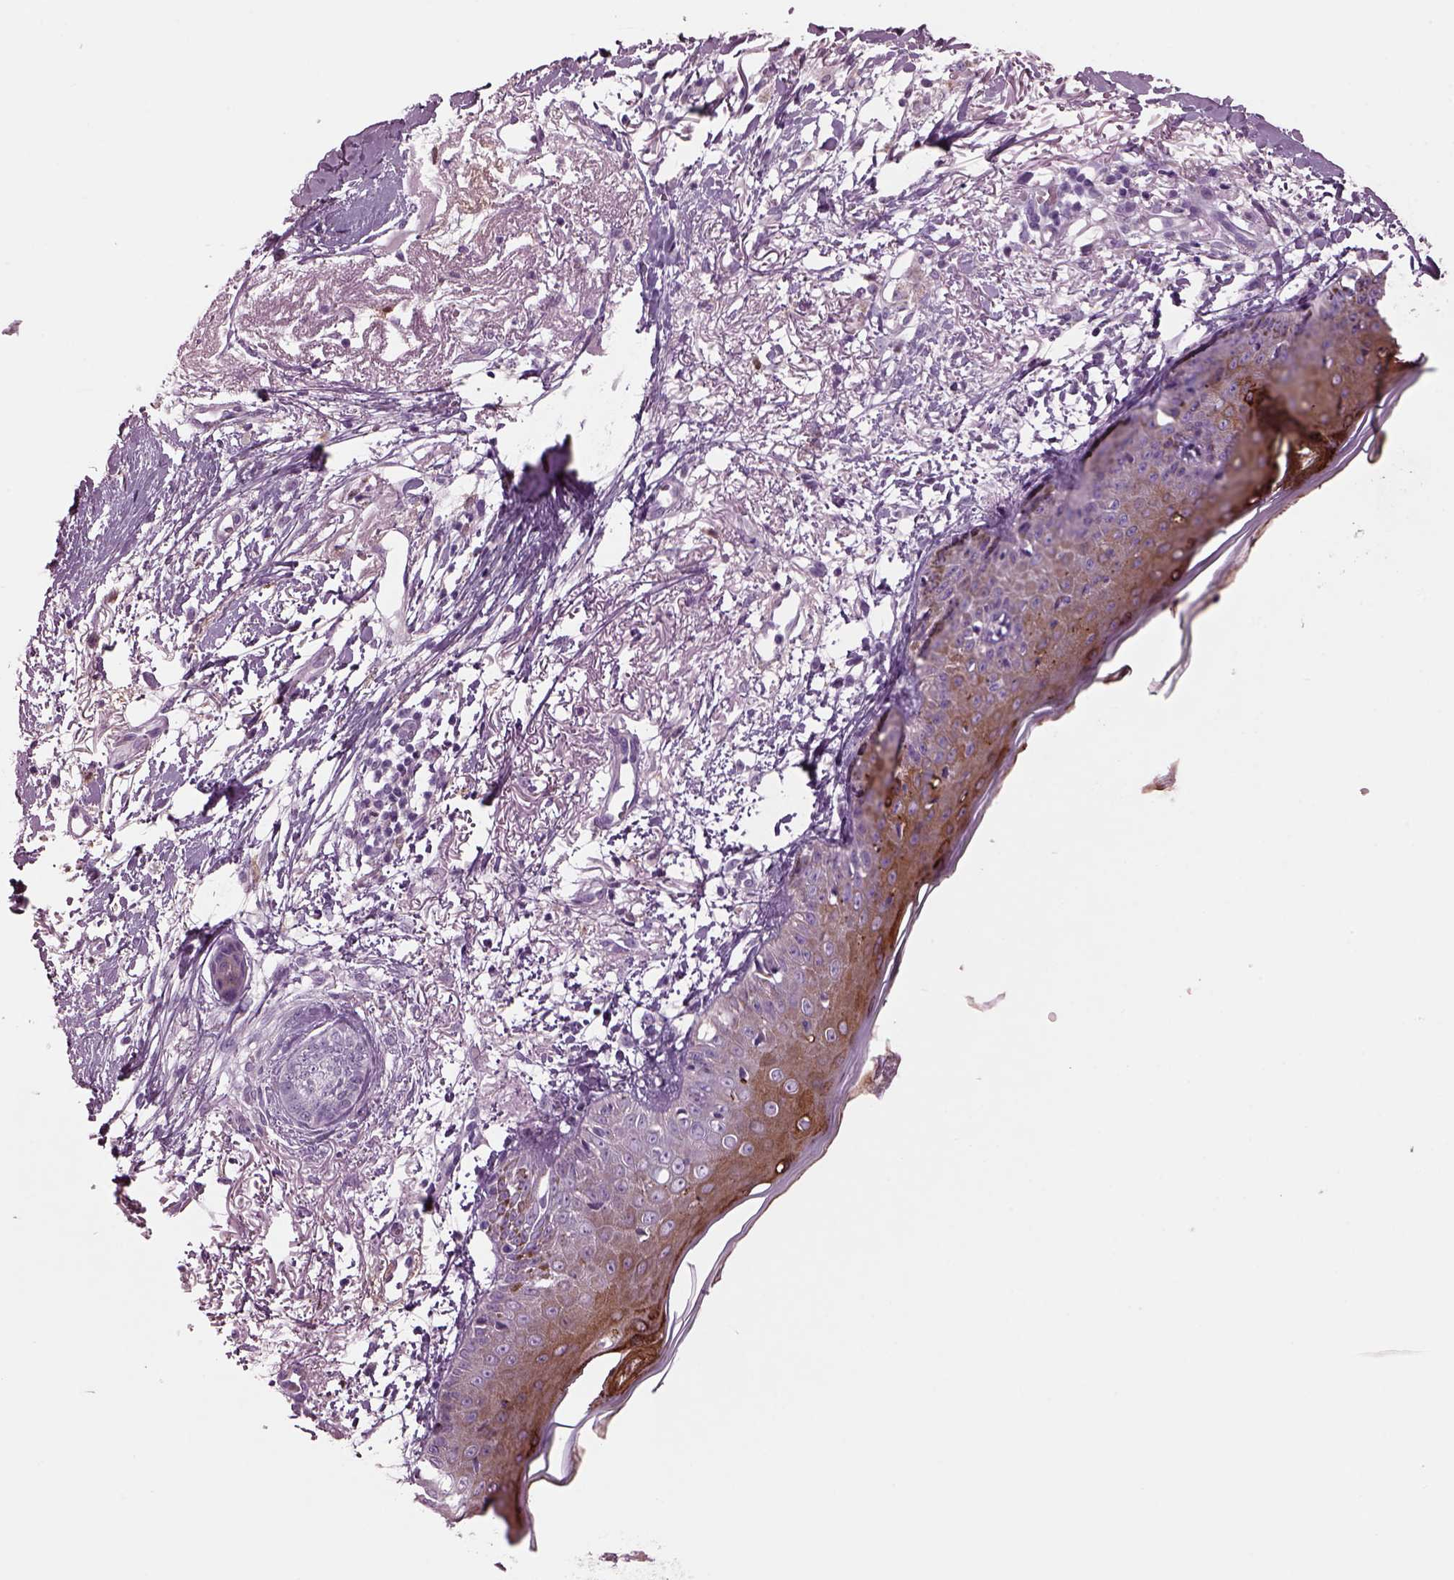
{"staining": {"intensity": "negative", "quantity": "none", "location": "none"}, "tissue": "skin cancer", "cell_type": "Tumor cells", "image_type": "cancer", "snomed": [{"axis": "morphology", "description": "Normal tissue, NOS"}, {"axis": "morphology", "description": "Basal cell carcinoma"}, {"axis": "topography", "description": "Skin"}], "caption": "There is no significant positivity in tumor cells of basal cell carcinoma (skin).", "gene": "PRR9", "patient": {"sex": "male", "age": 84}}